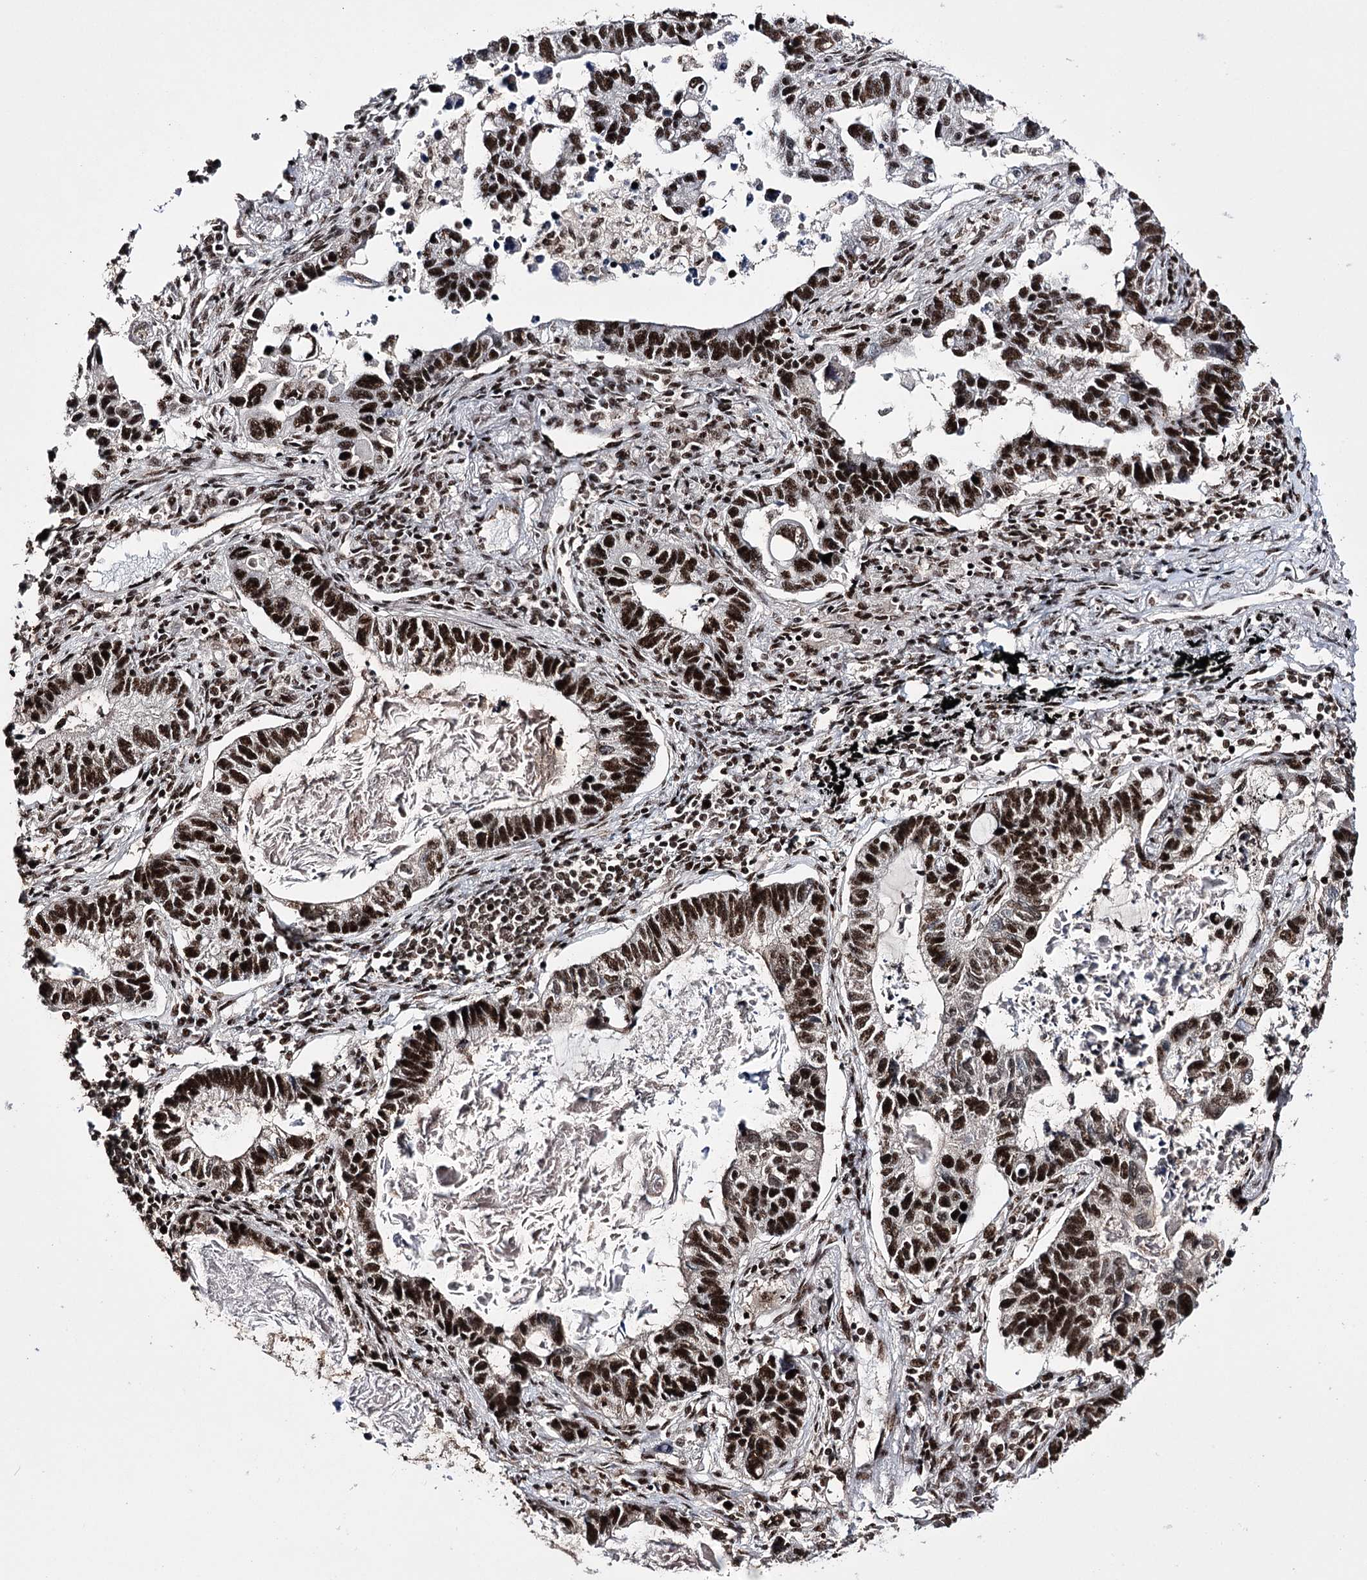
{"staining": {"intensity": "strong", "quantity": ">75%", "location": "nuclear"}, "tissue": "lung cancer", "cell_type": "Tumor cells", "image_type": "cancer", "snomed": [{"axis": "morphology", "description": "Adenocarcinoma, NOS"}, {"axis": "topography", "description": "Lung"}], "caption": "Immunohistochemistry histopathology image of neoplastic tissue: human lung cancer (adenocarcinoma) stained using IHC shows high levels of strong protein expression localized specifically in the nuclear of tumor cells, appearing as a nuclear brown color.", "gene": "PRPF40A", "patient": {"sex": "male", "age": 67}}